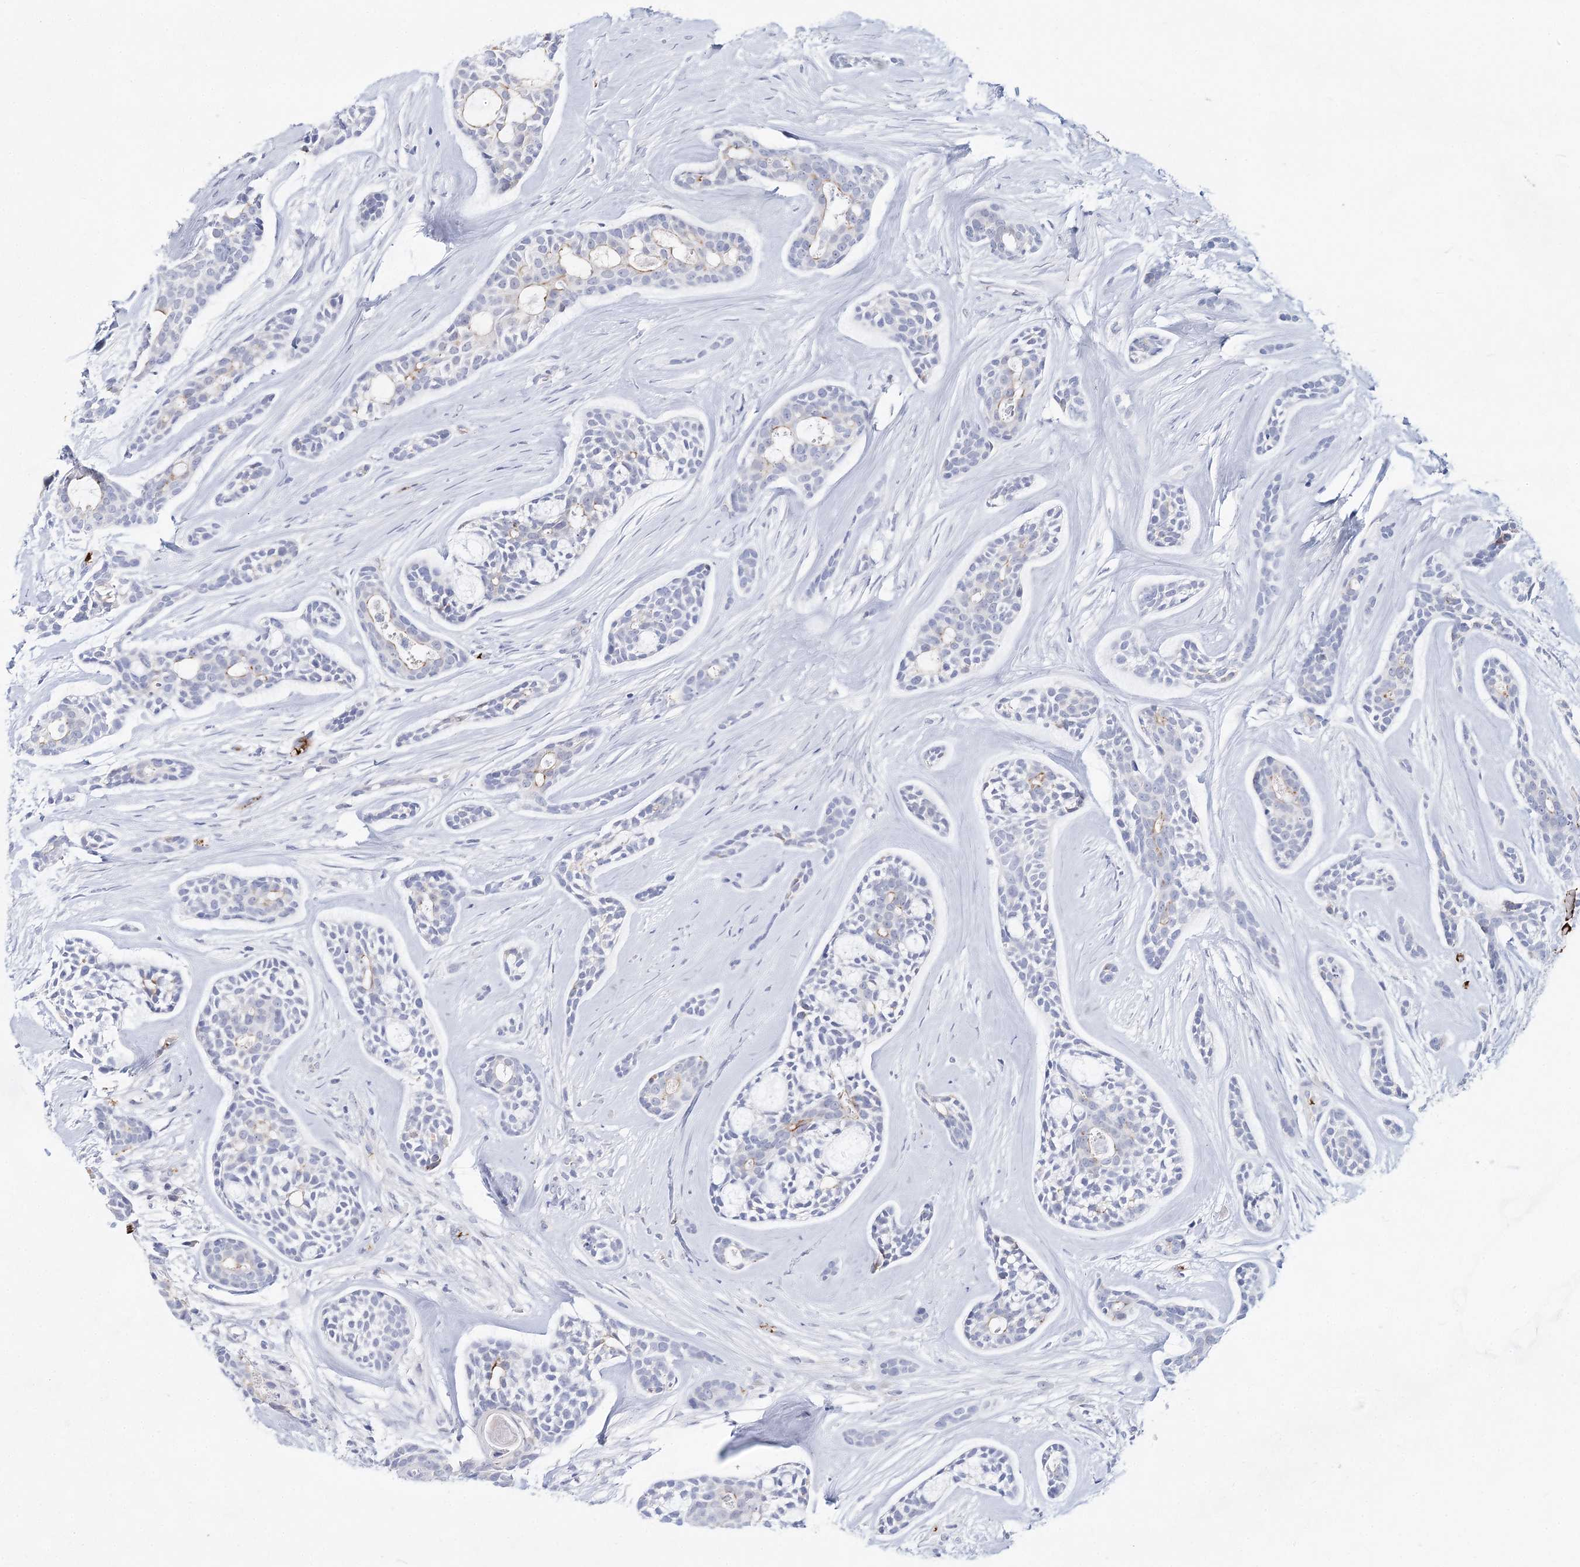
{"staining": {"intensity": "negative", "quantity": "none", "location": "none"}, "tissue": "head and neck cancer", "cell_type": "Tumor cells", "image_type": "cancer", "snomed": [{"axis": "morphology", "description": "Adenocarcinoma, NOS"}, {"axis": "topography", "description": "Subcutis"}, {"axis": "topography", "description": "Head-Neck"}], "caption": "IHC photomicrograph of human head and neck cancer stained for a protein (brown), which shows no expression in tumor cells.", "gene": "TASOR2", "patient": {"sex": "female", "age": 73}}